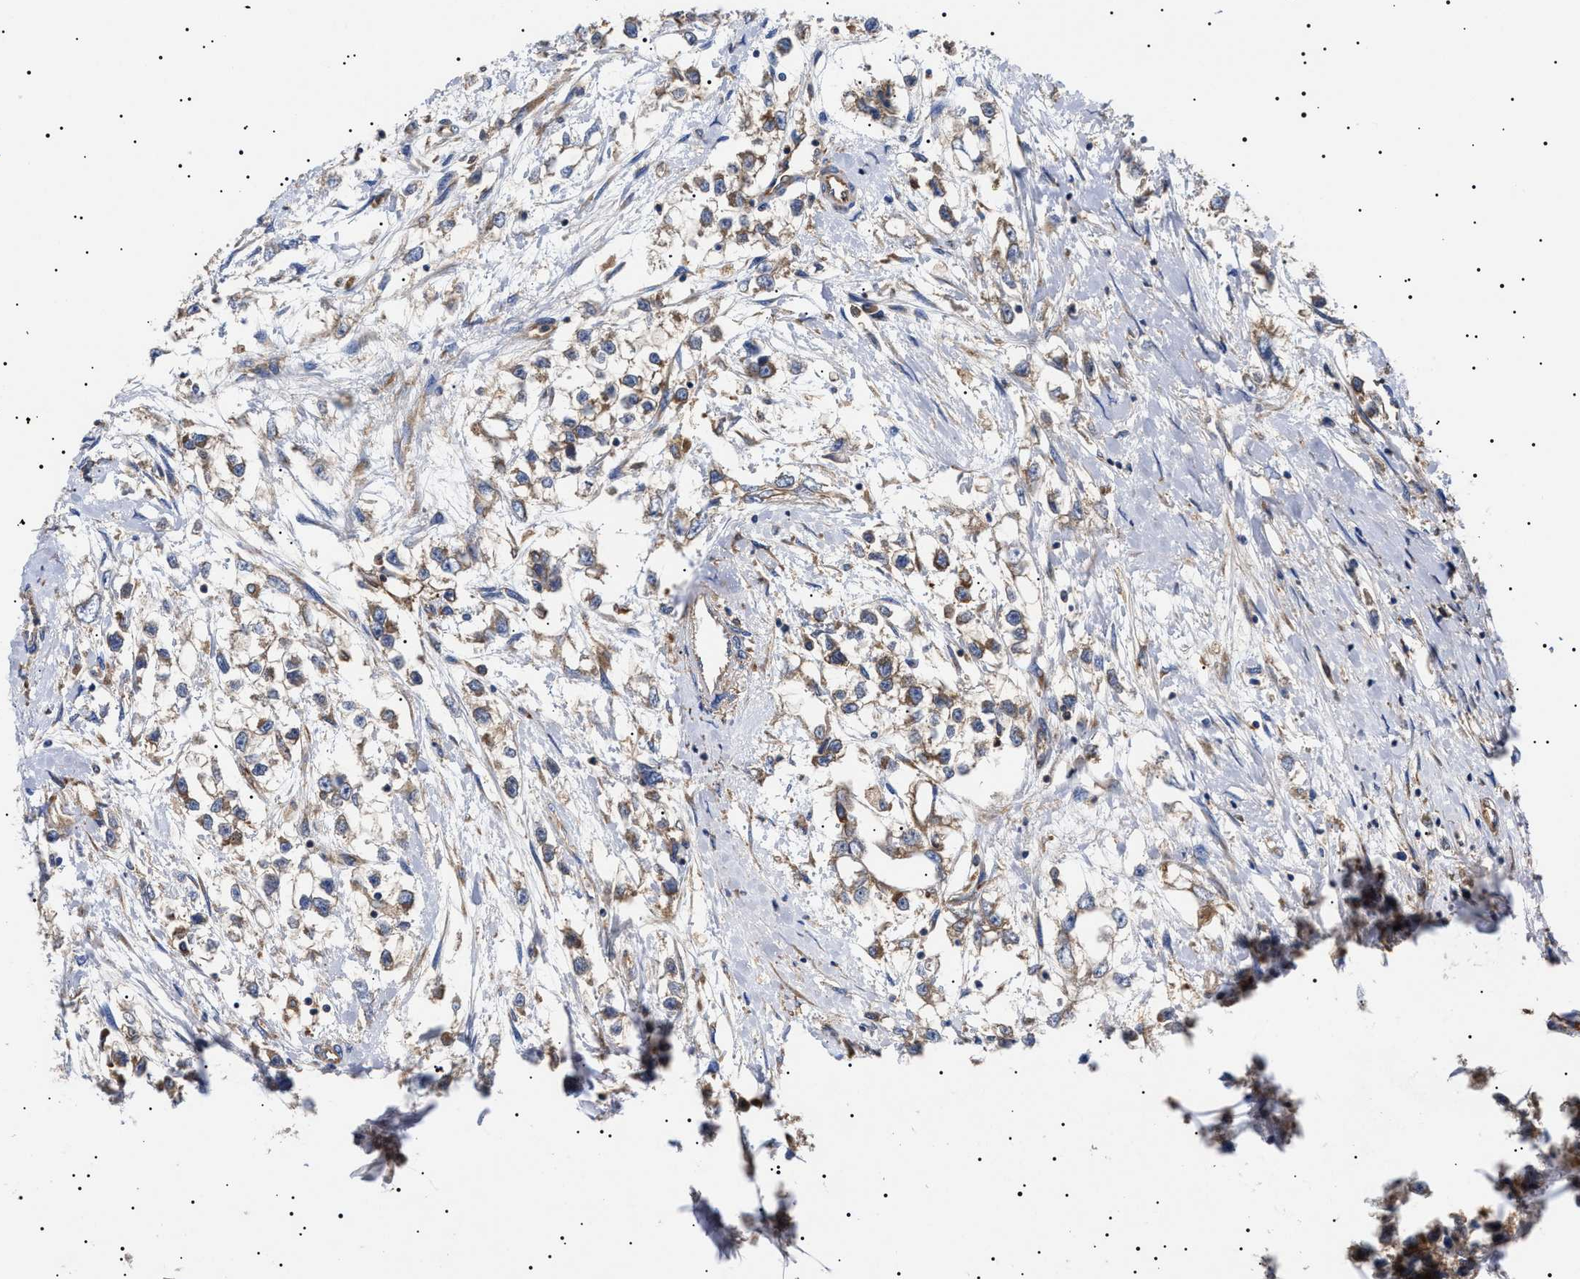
{"staining": {"intensity": "moderate", "quantity": ">75%", "location": "cytoplasmic/membranous"}, "tissue": "testis cancer", "cell_type": "Tumor cells", "image_type": "cancer", "snomed": [{"axis": "morphology", "description": "Seminoma, NOS"}, {"axis": "morphology", "description": "Carcinoma, Embryonal, NOS"}, {"axis": "topography", "description": "Testis"}], "caption": "Immunohistochemistry staining of seminoma (testis), which reveals medium levels of moderate cytoplasmic/membranous expression in approximately >75% of tumor cells indicating moderate cytoplasmic/membranous protein expression. The staining was performed using DAB (3,3'-diaminobenzidine) (brown) for protein detection and nuclei were counterstained in hematoxylin (blue).", "gene": "TPP2", "patient": {"sex": "male", "age": 51}}